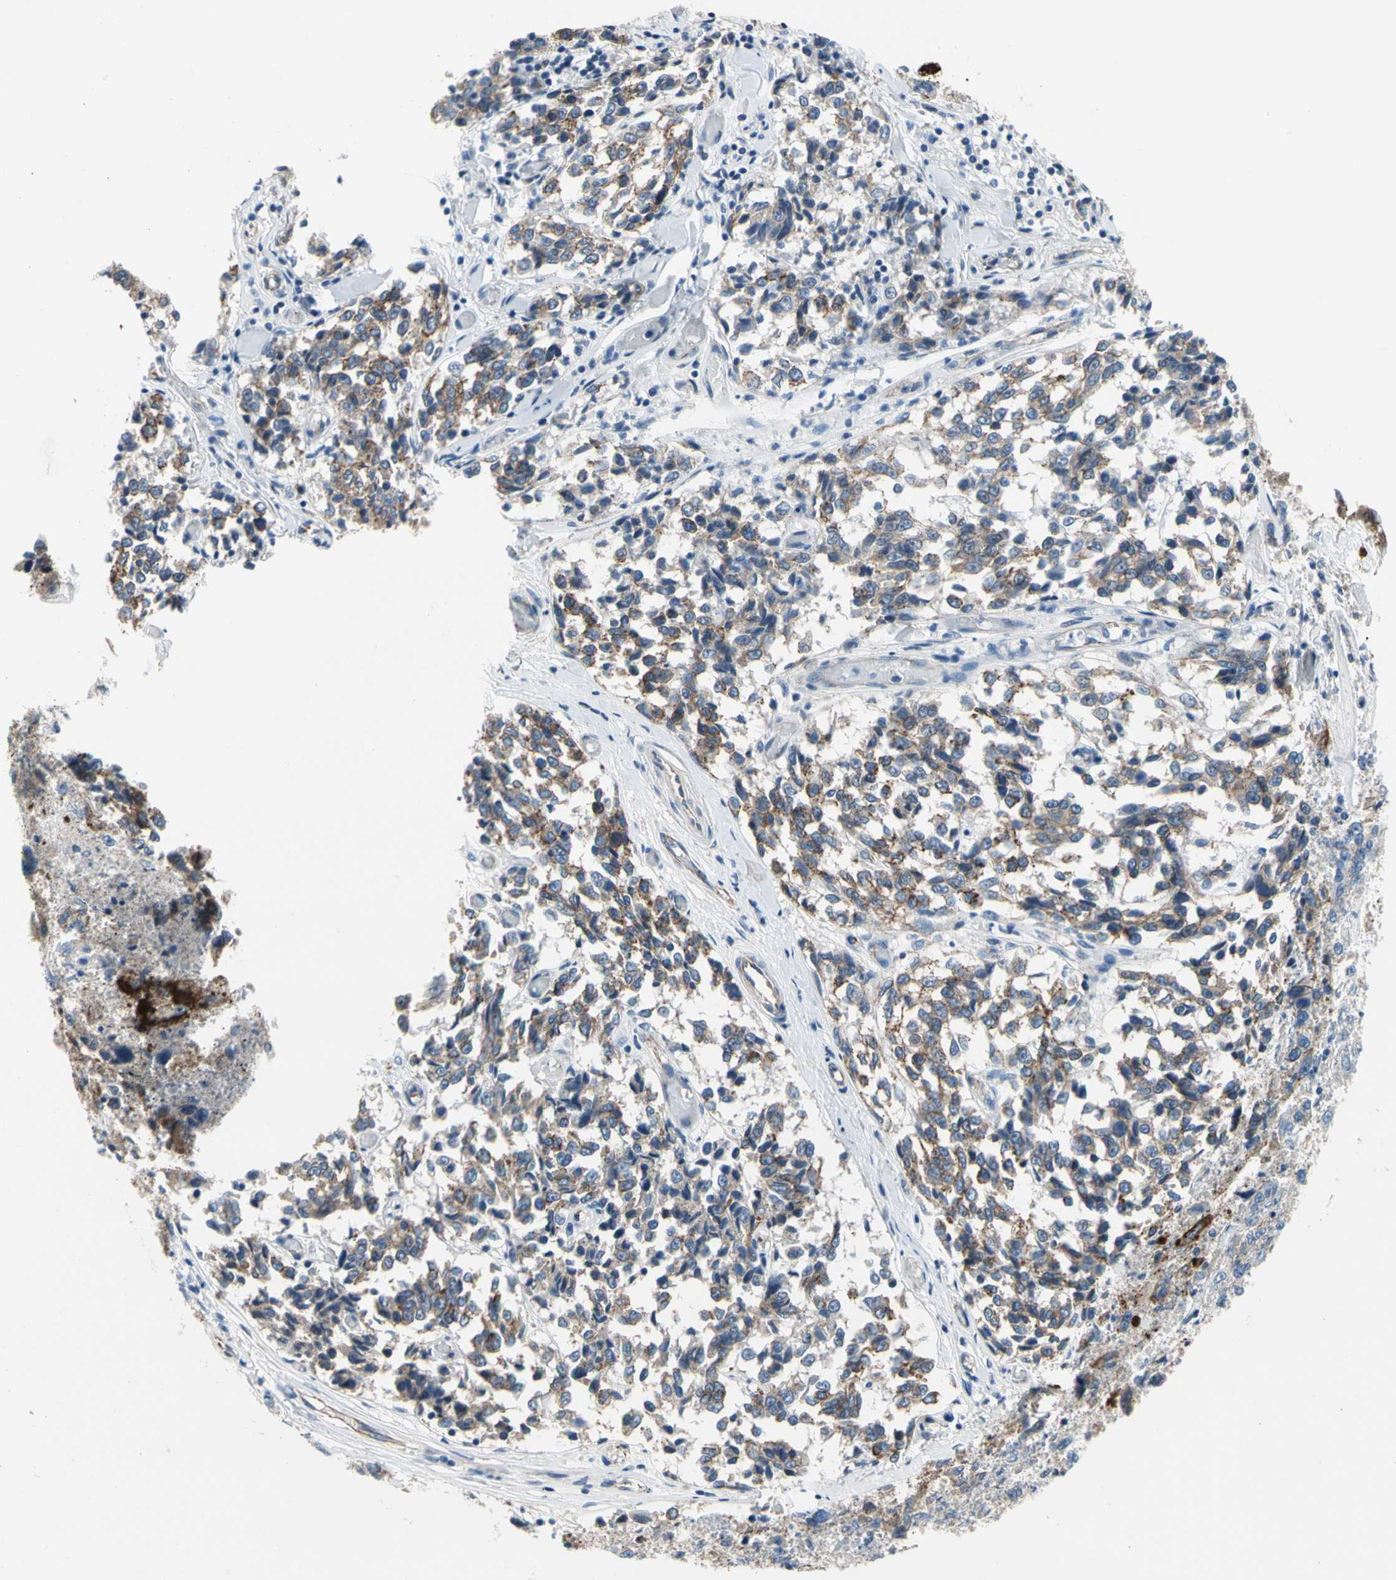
{"staining": {"intensity": "moderate", "quantity": "25%-75%", "location": "cytoplasmic/membranous"}, "tissue": "melanoma", "cell_type": "Tumor cells", "image_type": "cancer", "snomed": [{"axis": "morphology", "description": "Malignant melanoma, NOS"}, {"axis": "topography", "description": "Skin"}], "caption": "Moderate cytoplasmic/membranous staining for a protein is appreciated in approximately 25%-75% of tumor cells of malignant melanoma using immunohistochemistry (IHC).", "gene": "LGR6", "patient": {"sex": "female", "age": 64}}